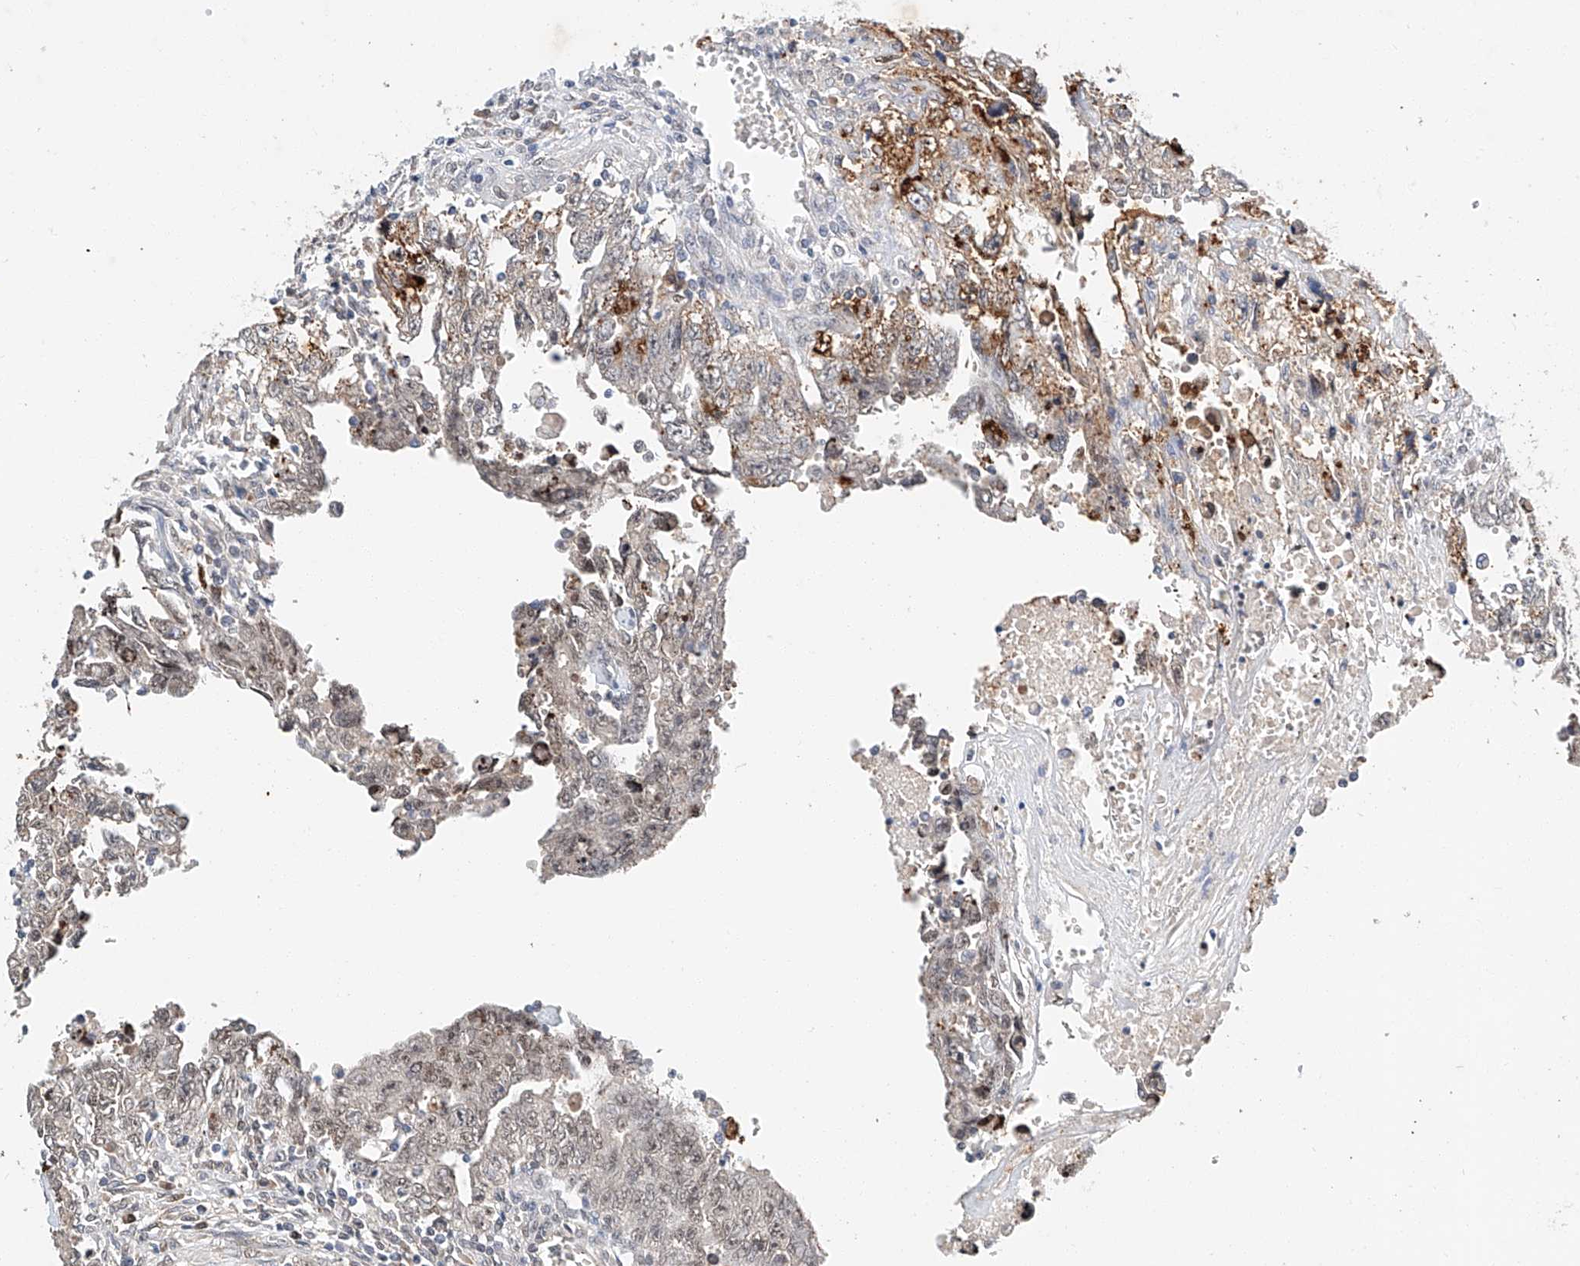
{"staining": {"intensity": "moderate", "quantity": "<25%", "location": "cytoplasmic/membranous"}, "tissue": "testis cancer", "cell_type": "Tumor cells", "image_type": "cancer", "snomed": [{"axis": "morphology", "description": "Carcinoma, Embryonal, NOS"}, {"axis": "topography", "description": "Testis"}], "caption": "Testis embryonal carcinoma stained for a protein displays moderate cytoplasmic/membranous positivity in tumor cells.", "gene": "CTDP1", "patient": {"sex": "male", "age": 28}}